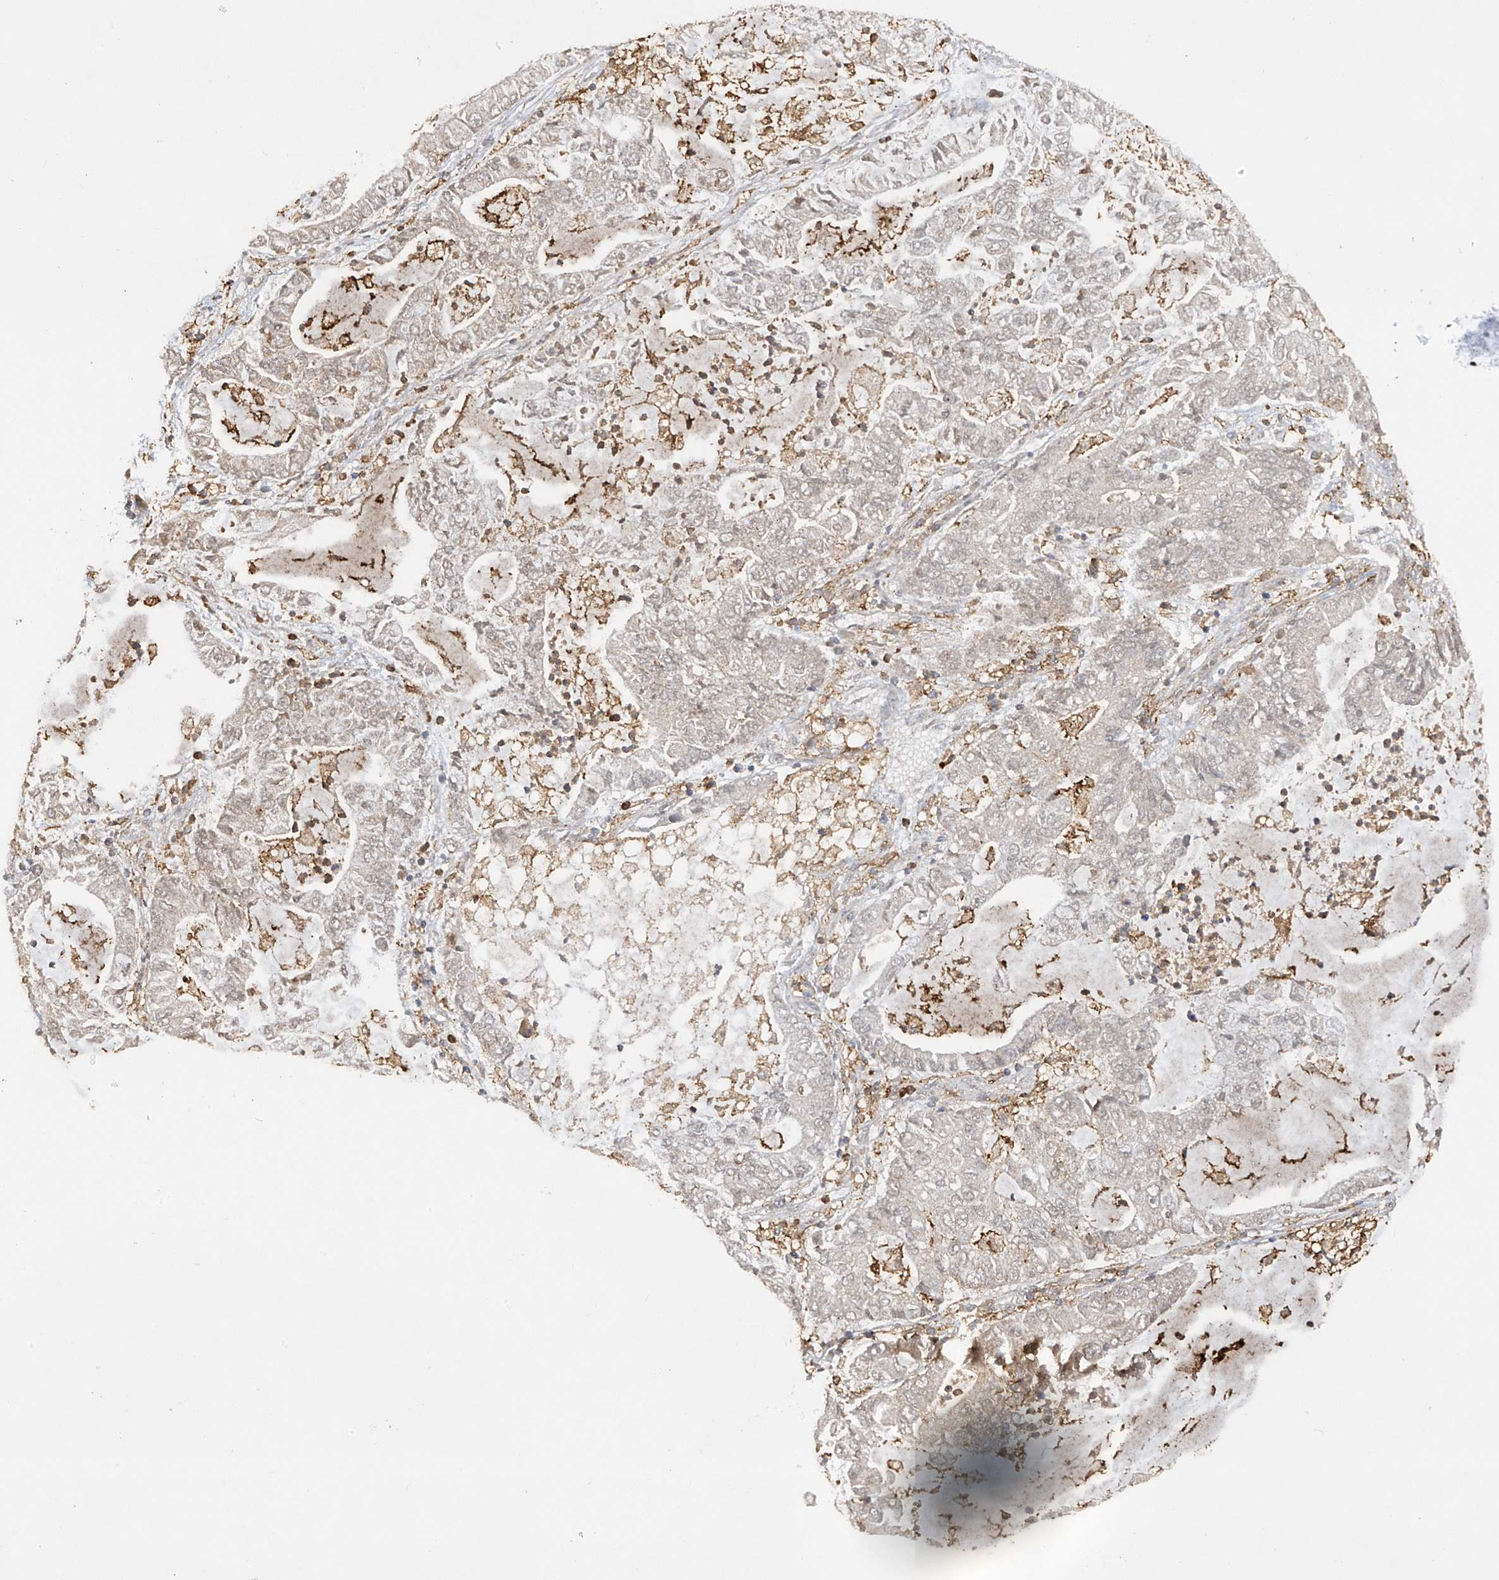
{"staining": {"intensity": "negative", "quantity": "none", "location": "none"}, "tissue": "lung cancer", "cell_type": "Tumor cells", "image_type": "cancer", "snomed": [{"axis": "morphology", "description": "Adenocarcinoma, NOS"}, {"axis": "topography", "description": "Lung"}], "caption": "Immunohistochemistry image of lung cancer stained for a protein (brown), which reveals no staining in tumor cells.", "gene": "FCGR3A", "patient": {"sex": "female", "age": 51}}